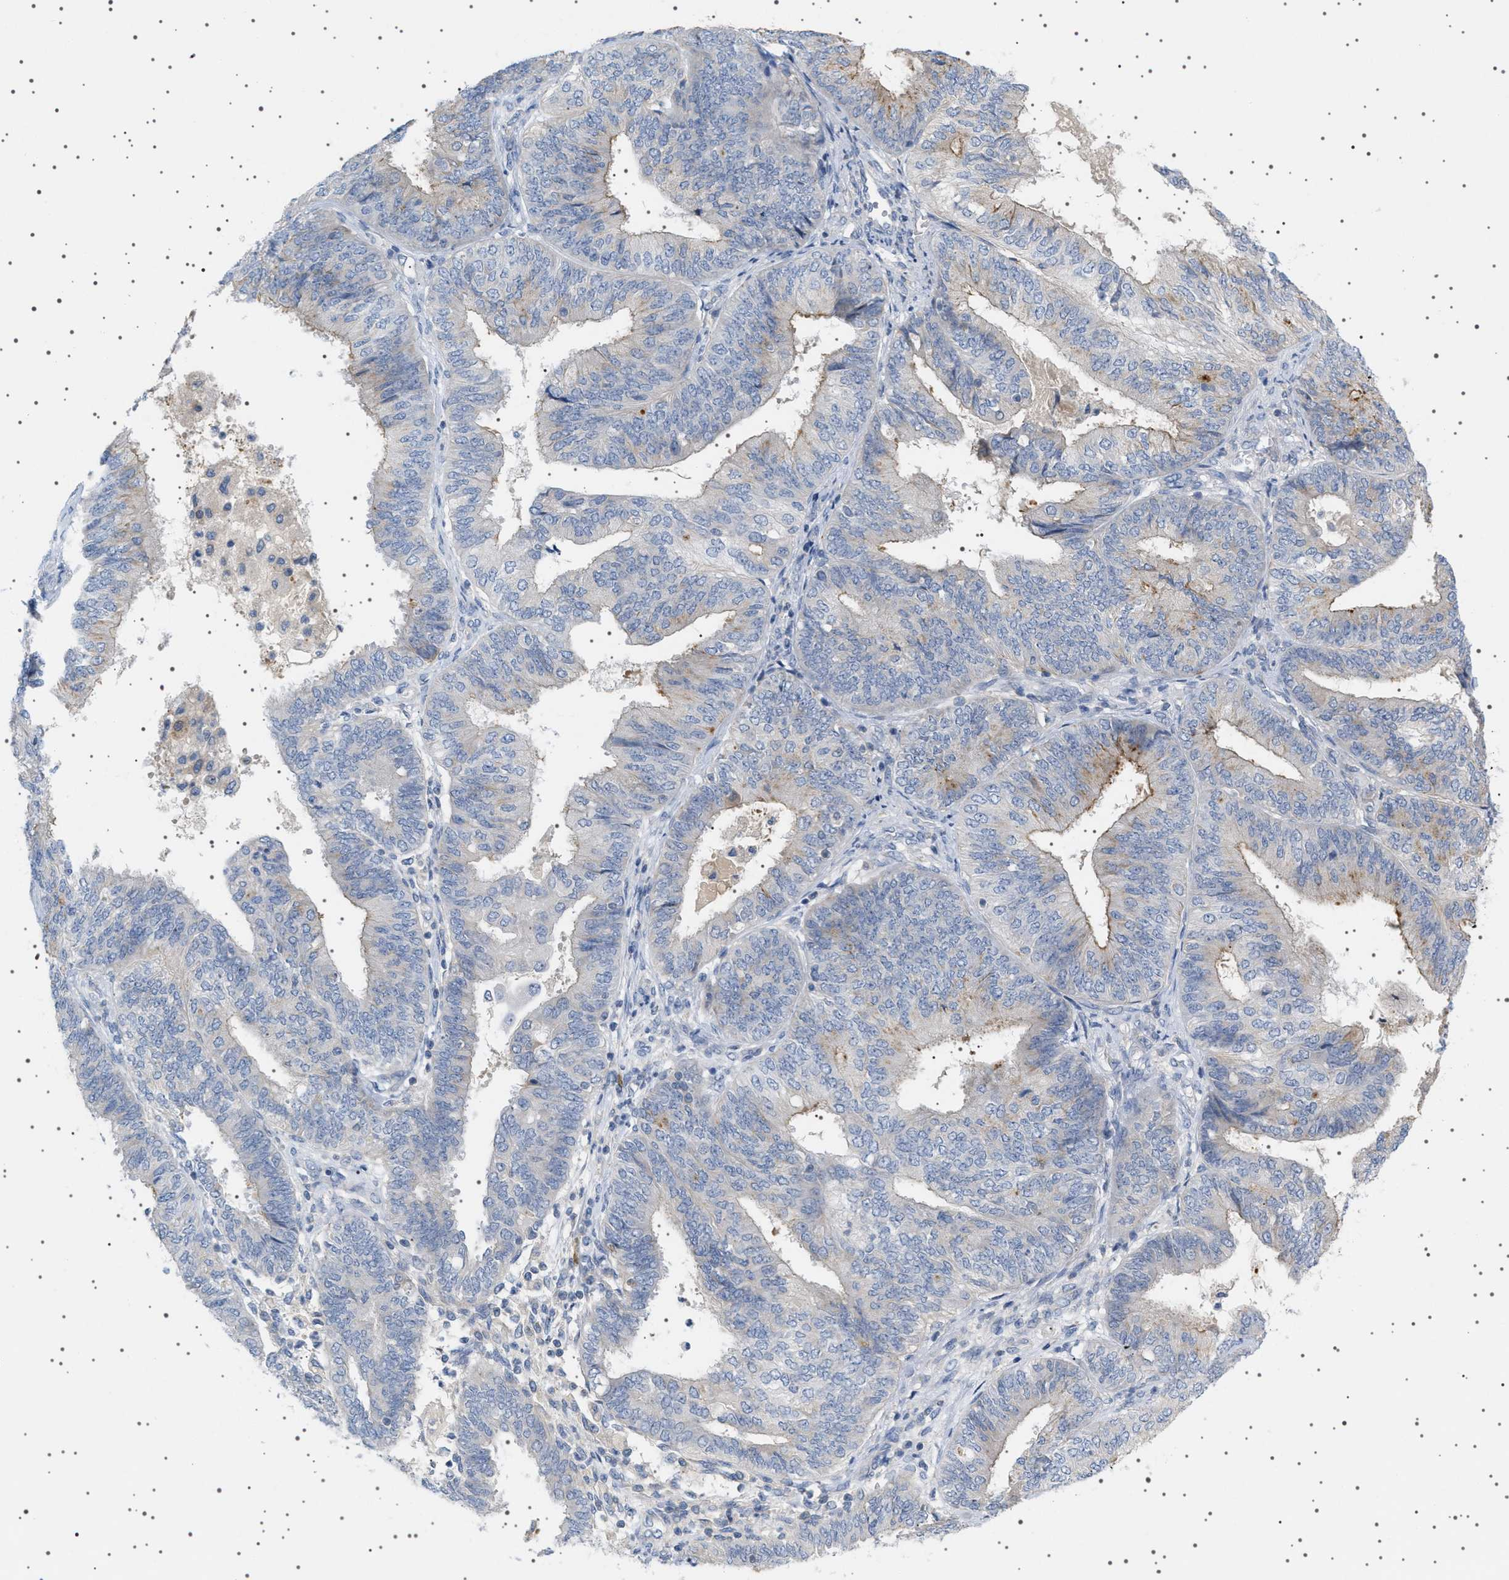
{"staining": {"intensity": "negative", "quantity": "none", "location": "none"}, "tissue": "endometrial cancer", "cell_type": "Tumor cells", "image_type": "cancer", "snomed": [{"axis": "morphology", "description": "Adenocarcinoma, NOS"}, {"axis": "topography", "description": "Endometrium"}], "caption": "Immunohistochemical staining of human adenocarcinoma (endometrial) reveals no significant staining in tumor cells.", "gene": "ADCY10", "patient": {"sex": "female", "age": 58}}